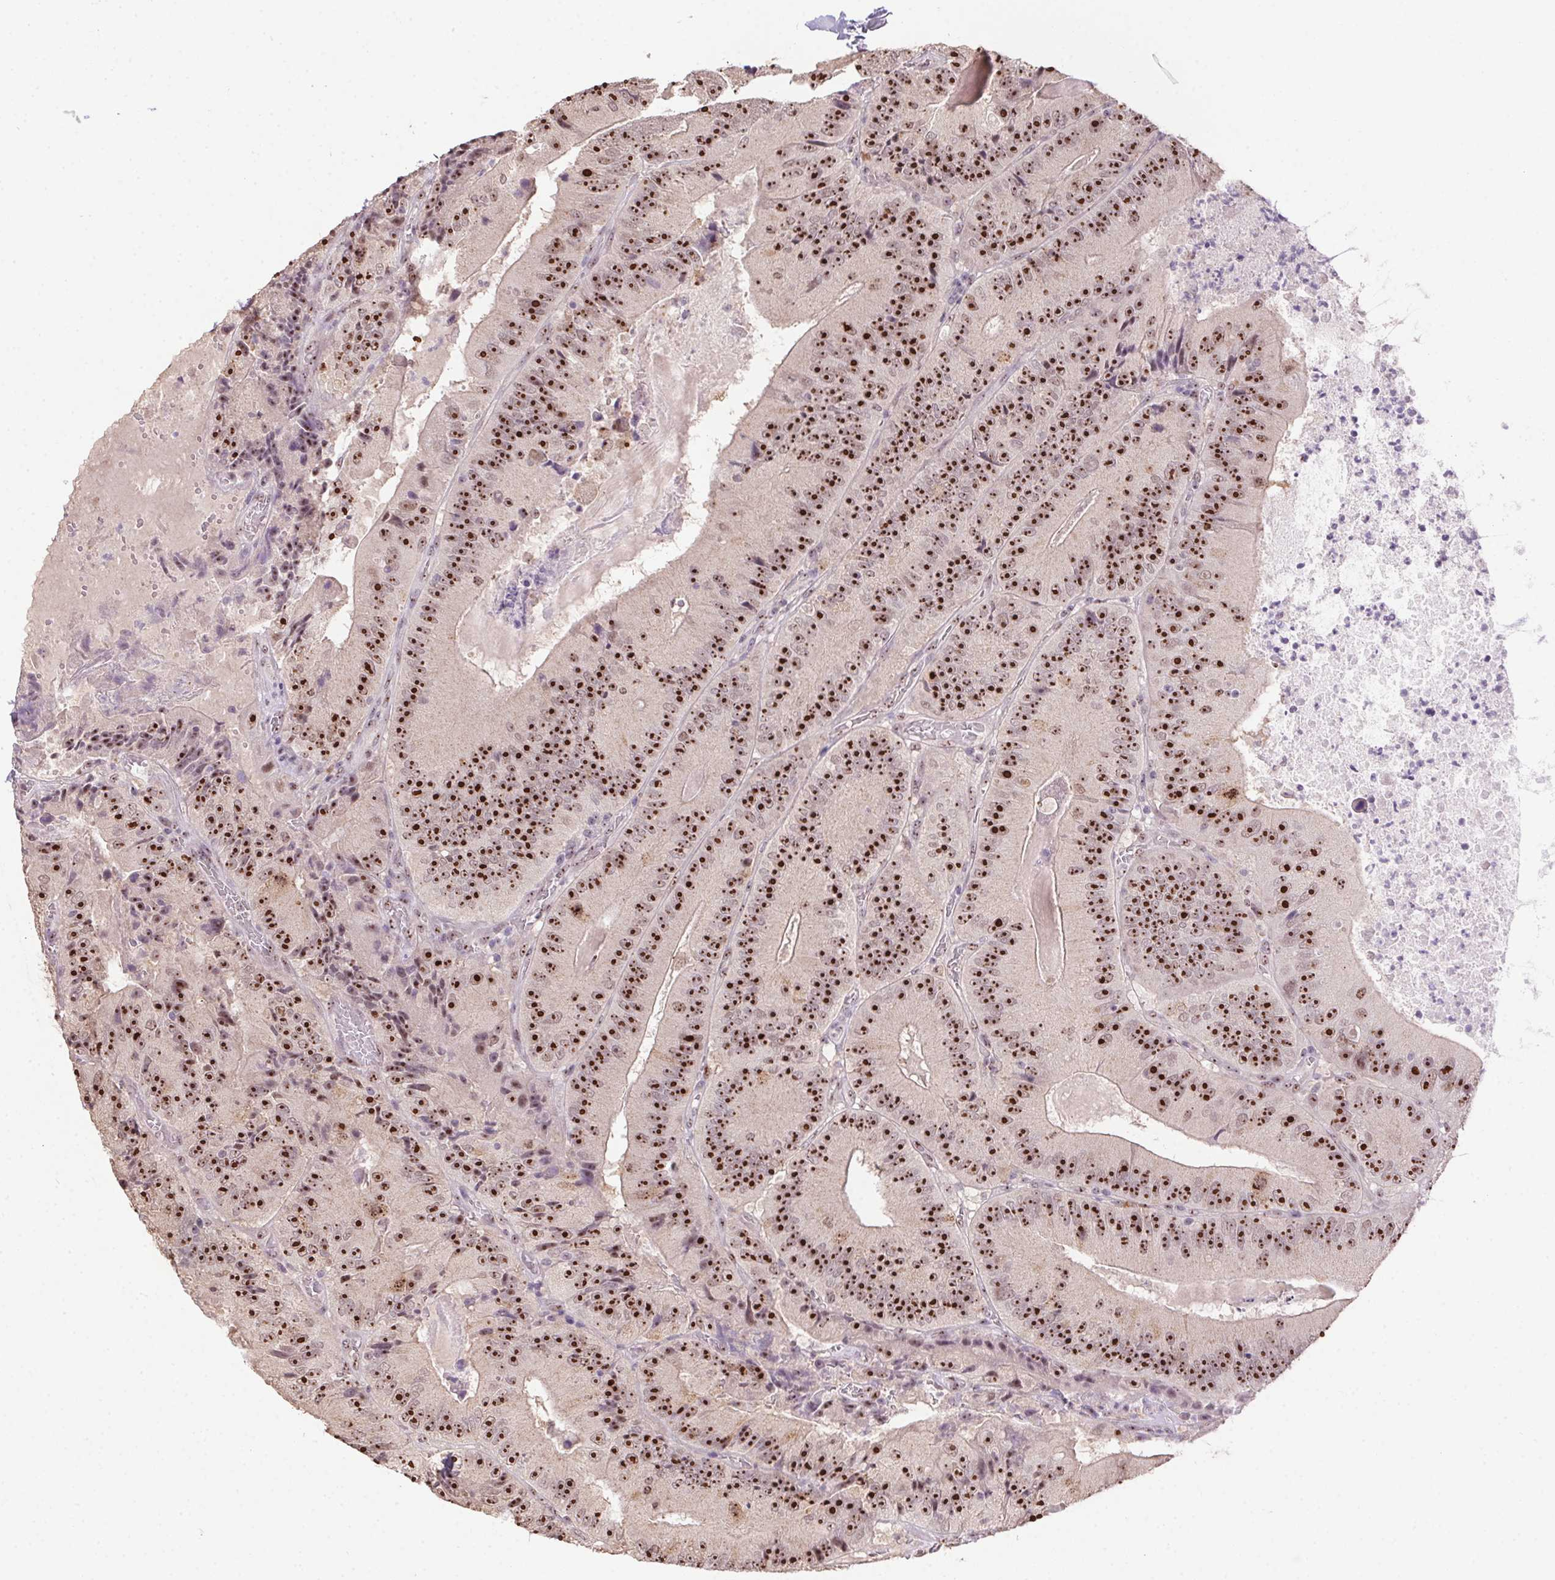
{"staining": {"intensity": "strong", "quantity": ">75%", "location": "nuclear"}, "tissue": "colorectal cancer", "cell_type": "Tumor cells", "image_type": "cancer", "snomed": [{"axis": "morphology", "description": "Adenocarcinoma, NOS"}, {"axis": "topography", "description": "Colon"}], "caption": "This is an image of immunohistochemistry staining of adenocarcinoma (colorectal), which shows strong expression in the nuclear of tumor cells.", "gene": "BATF2", "patient": {"sex": "female", "age": 86}}